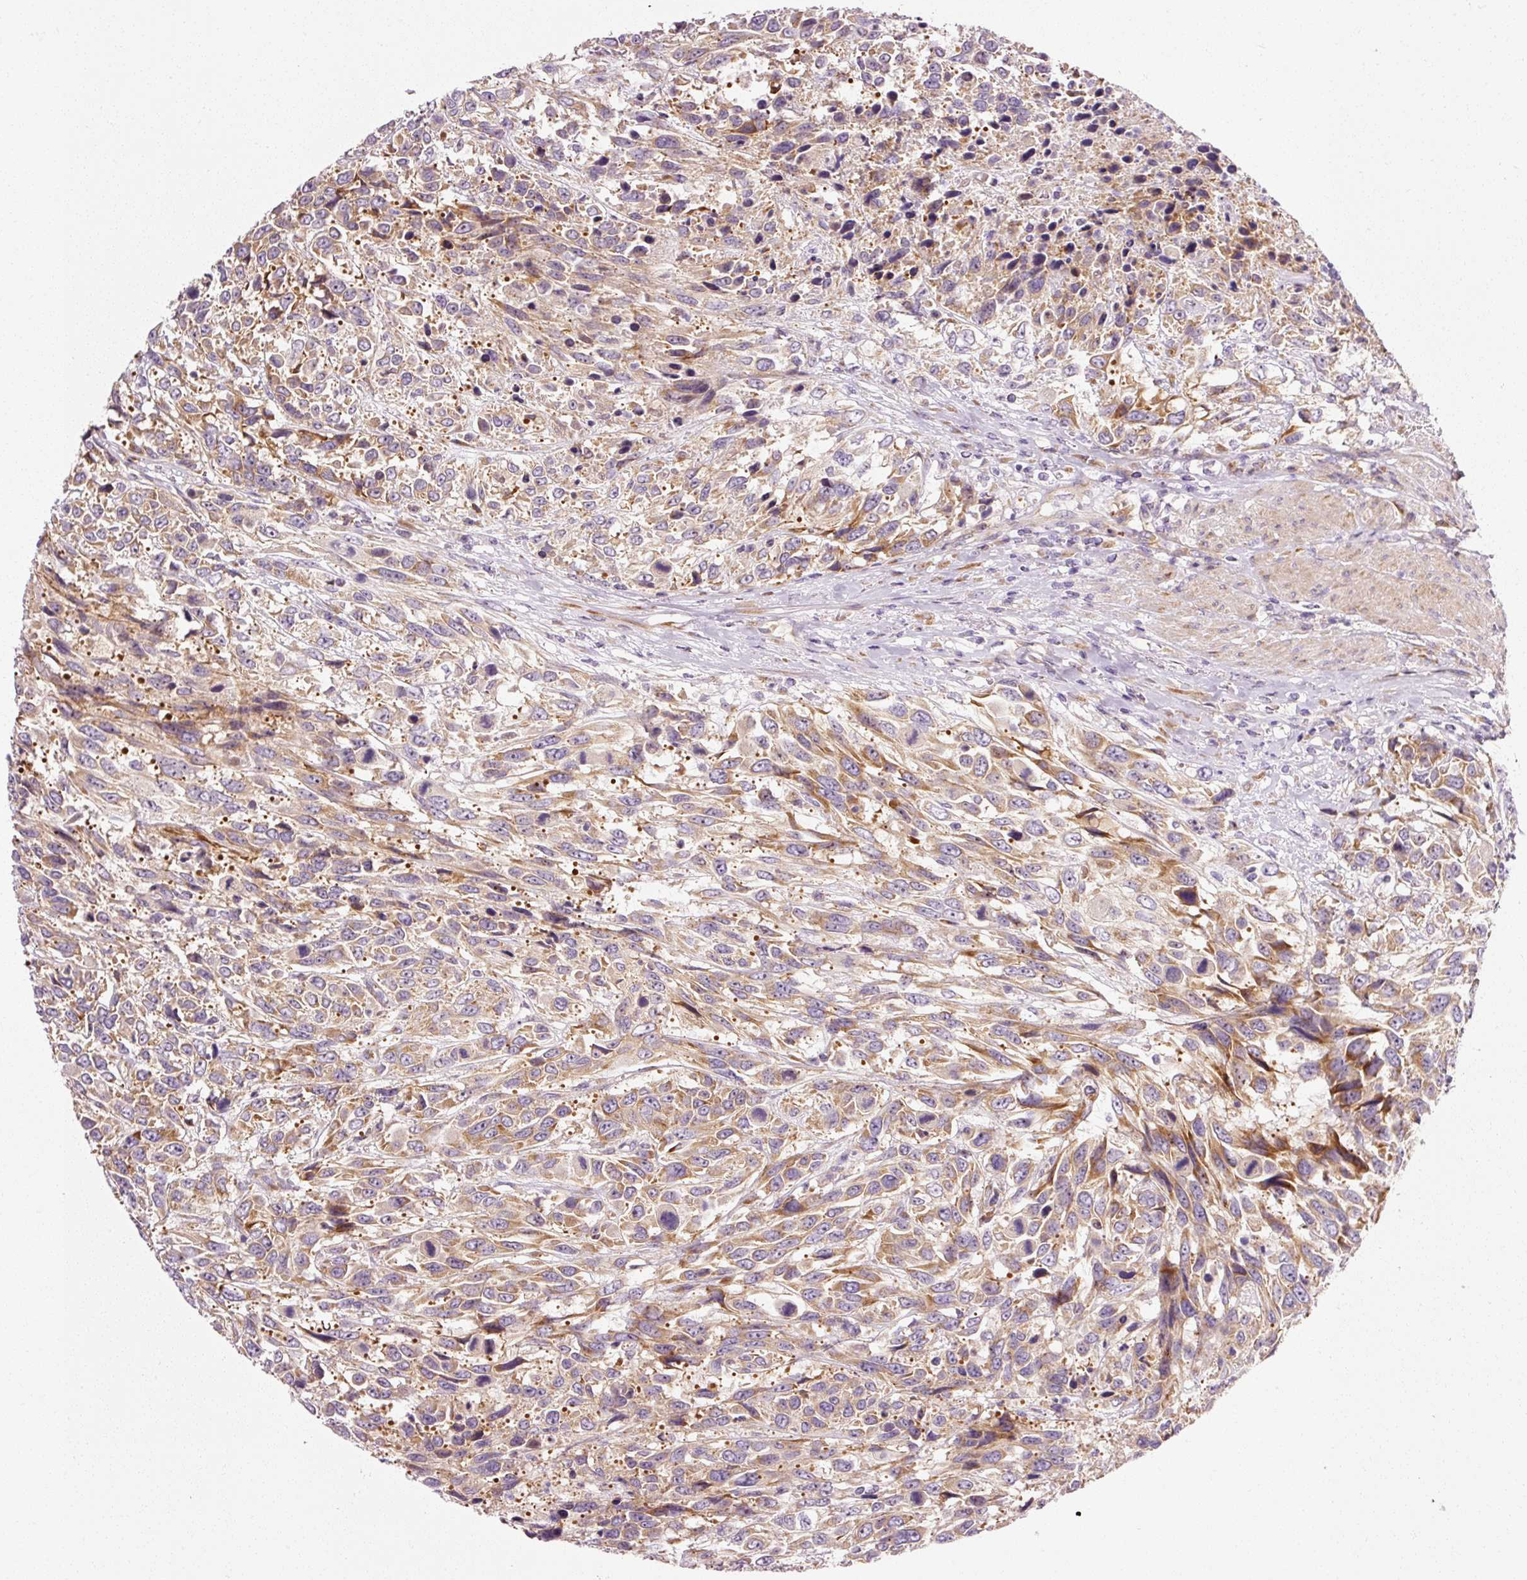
{"staining": {"intensity": "moderate", "quantity": ">75%", "location": "cytoplasmic/membranous"}, "tissue": "urothelial cancer", "cell_type": "Tumor cells", "image_type": "cancer", "snomed": [{"axis": "morphology", "description": "Urothelial carcinoma, High grade"}, {"axis": "topography", "description": "Urinary bladder"}], "caption": "Urothelial cancer stained with a protein marker shows moderate staining in tumor cells.", "gene": "RPL10A", "patient": {"sex": "female", "age": 70}}